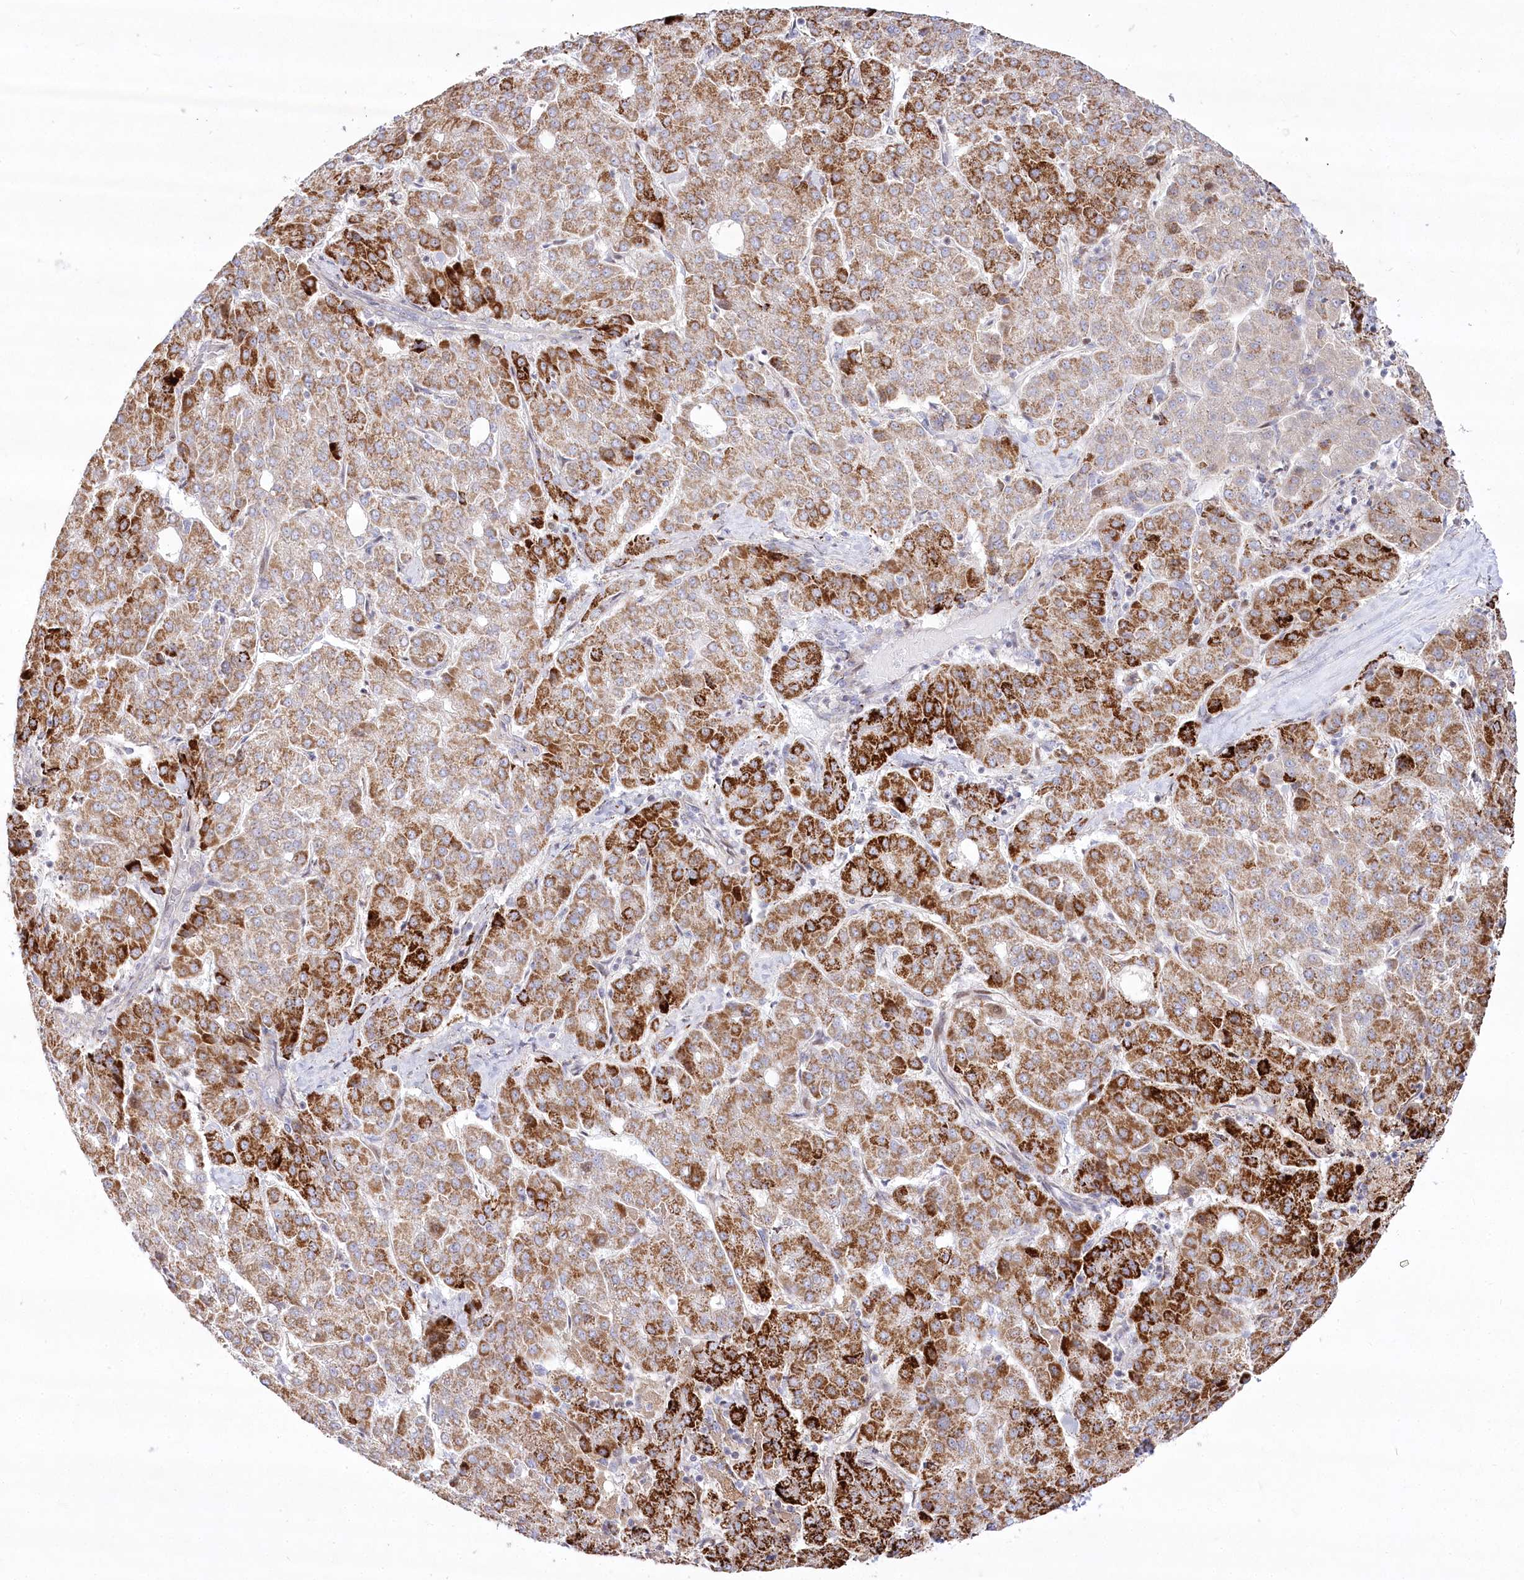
{"staining": {"intensity": "strong", "quantity": "25%-75%", "location": "cytoplasmic/membranous"}, "tissue": "liver cancer", "cell_type": "Tumor cells", "image_type": "cancer", "snomed": [{"axis": "morphology", "description": "Carcinoma, Hepatocellular, NOS"}, {"axis": "topography", "description": "Liver"}], "caption": "Immunohistochemical staining of liver cancer shows high levels of strong cytoplasmic/membranous protein positivity in about 25%-75% of tumor cells.", "gene": "CEP164", "patient": {"sex": "male", "age": 65}}